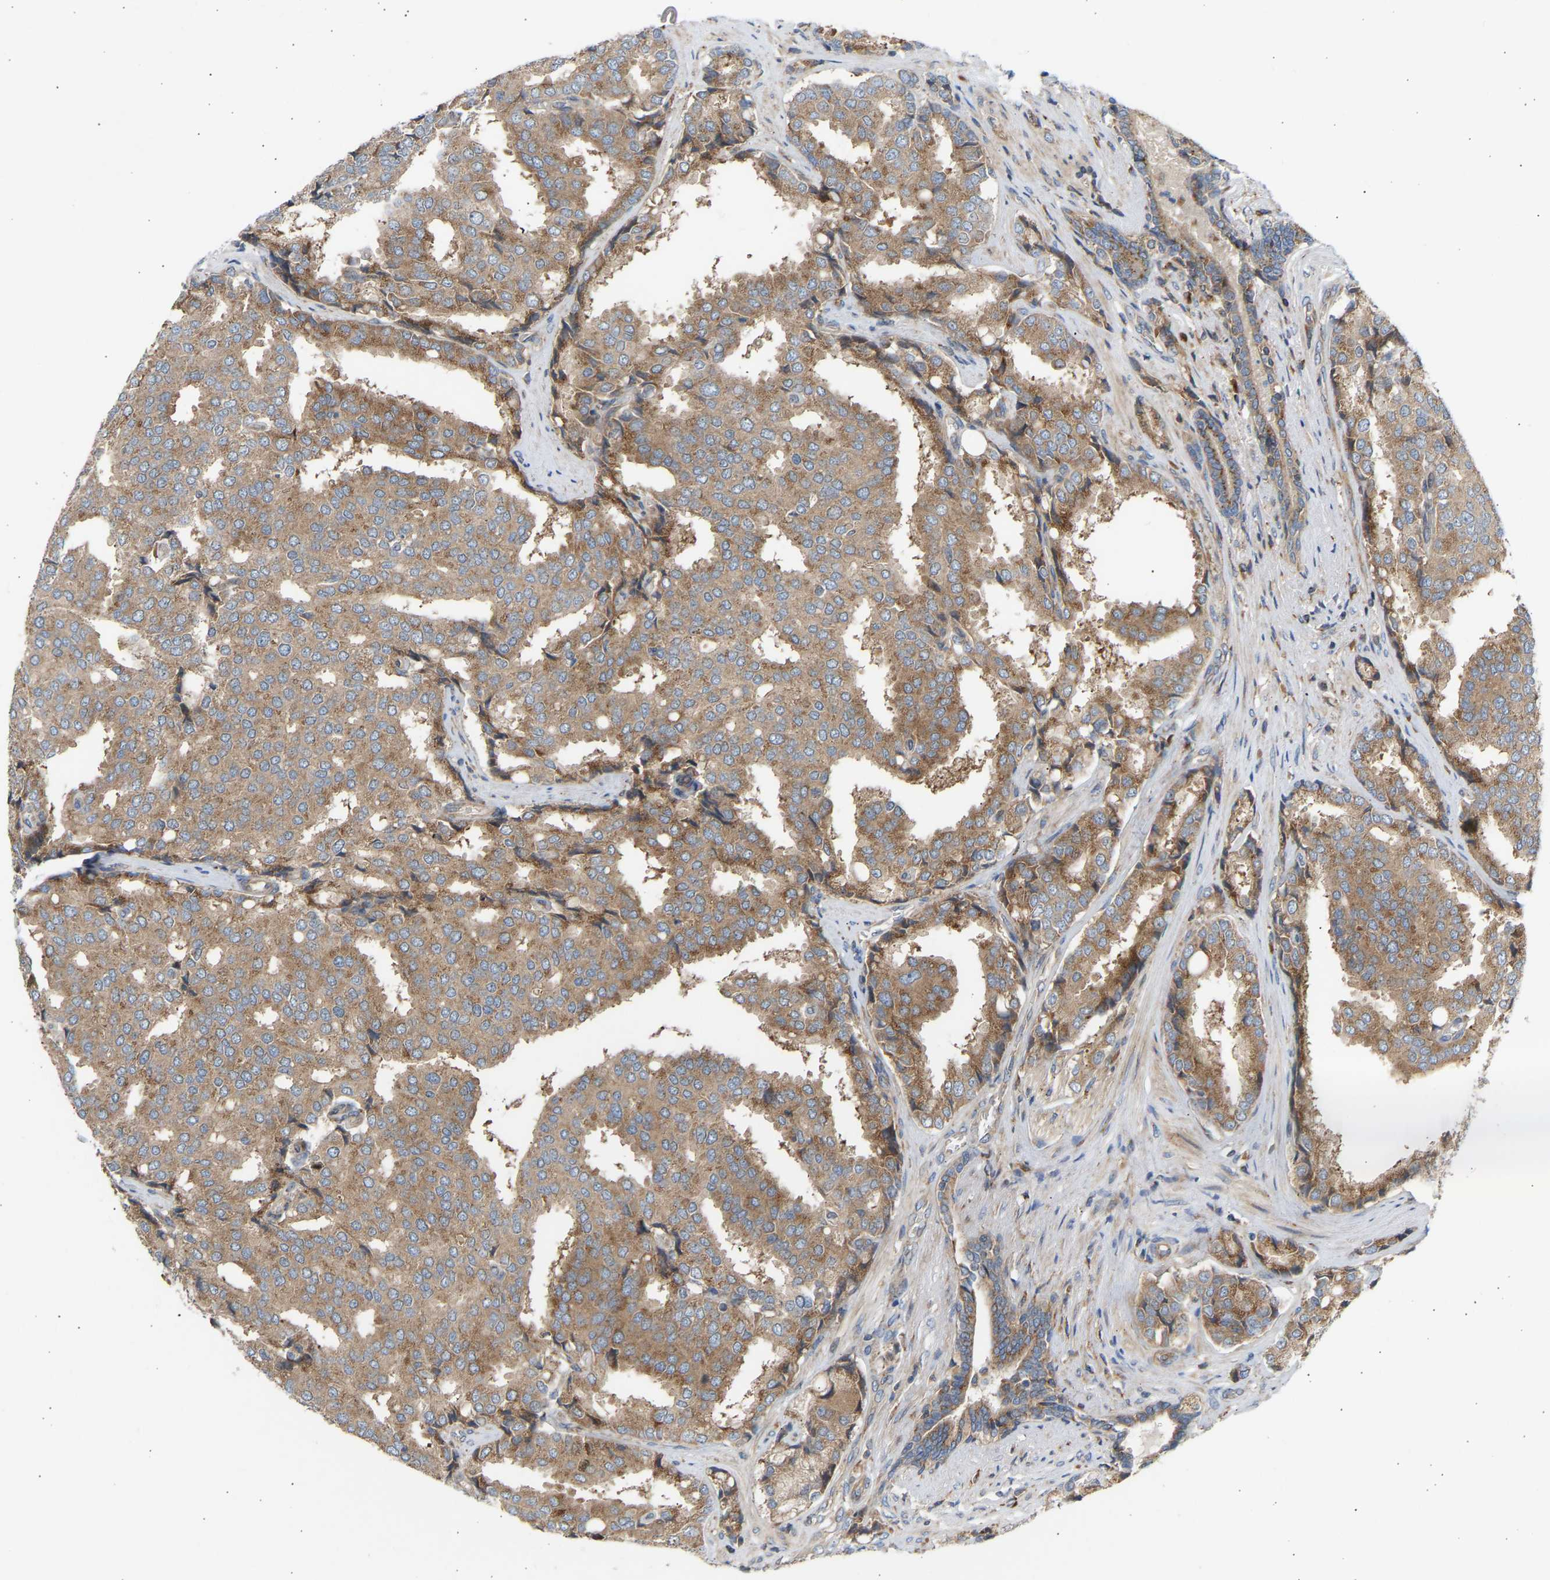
{"staining": {"intensity": "moderate", "quantity": ">75%", "location": "cytoplasmic/membranous"}, "tissue": "prostate cancer", "cell_type": "Tumor cells", "image_type": "cancer", "snomed": [{"axis": "morphology", "description": "Adenocarcinoma, High grade"}, {"axis": "topography", "description": "Prostate"}], "caption": "Protein staining shows moderate cytoplasmic/membranous staining in about >75% of tumor cells in high-grade adenocarcinoma (prostate).", "gene": "GCN1", "patient": {"sex": "male", "age": 50}}